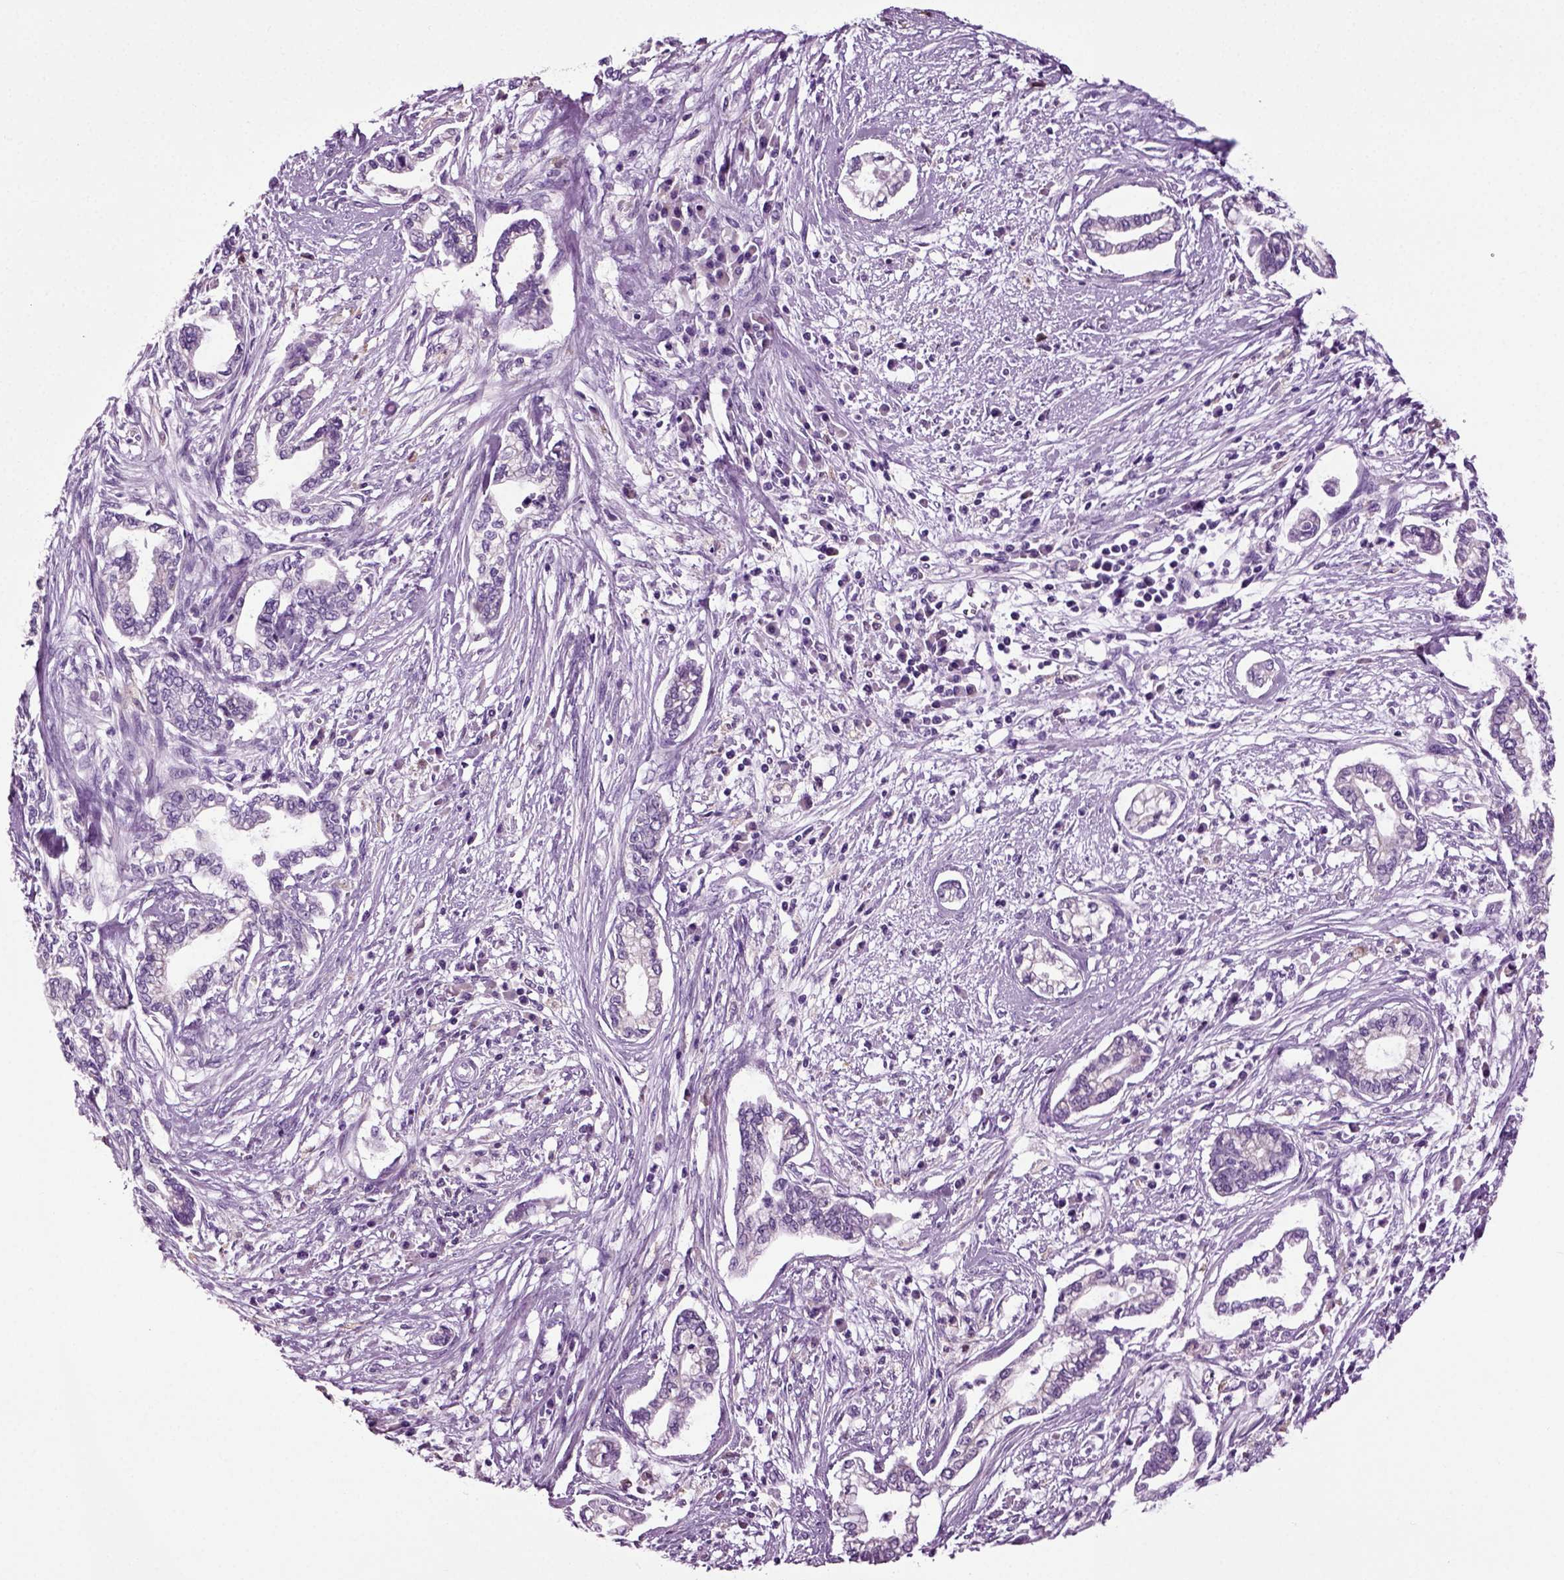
{"staining": {"intensity": "negative", "quantity": "none", "location": "none"}, "tissue": "cervical cancer", "cell_type": "Tumor cells", "image_type": "cancer", "snomed": [{"axis": "morphology", "description": "Adenocarcinoma, NOS"}, {"axis": "topography", "description": "Cervix"}], "caption": "High power microscopy image of an immunohistochemistry photomicrograph of cervical cancer (adenocarcinoma), revealing no significant expression in tumor cells.", "gene": "DNAH10", "patient": {"sex": "female", "age": 62}}